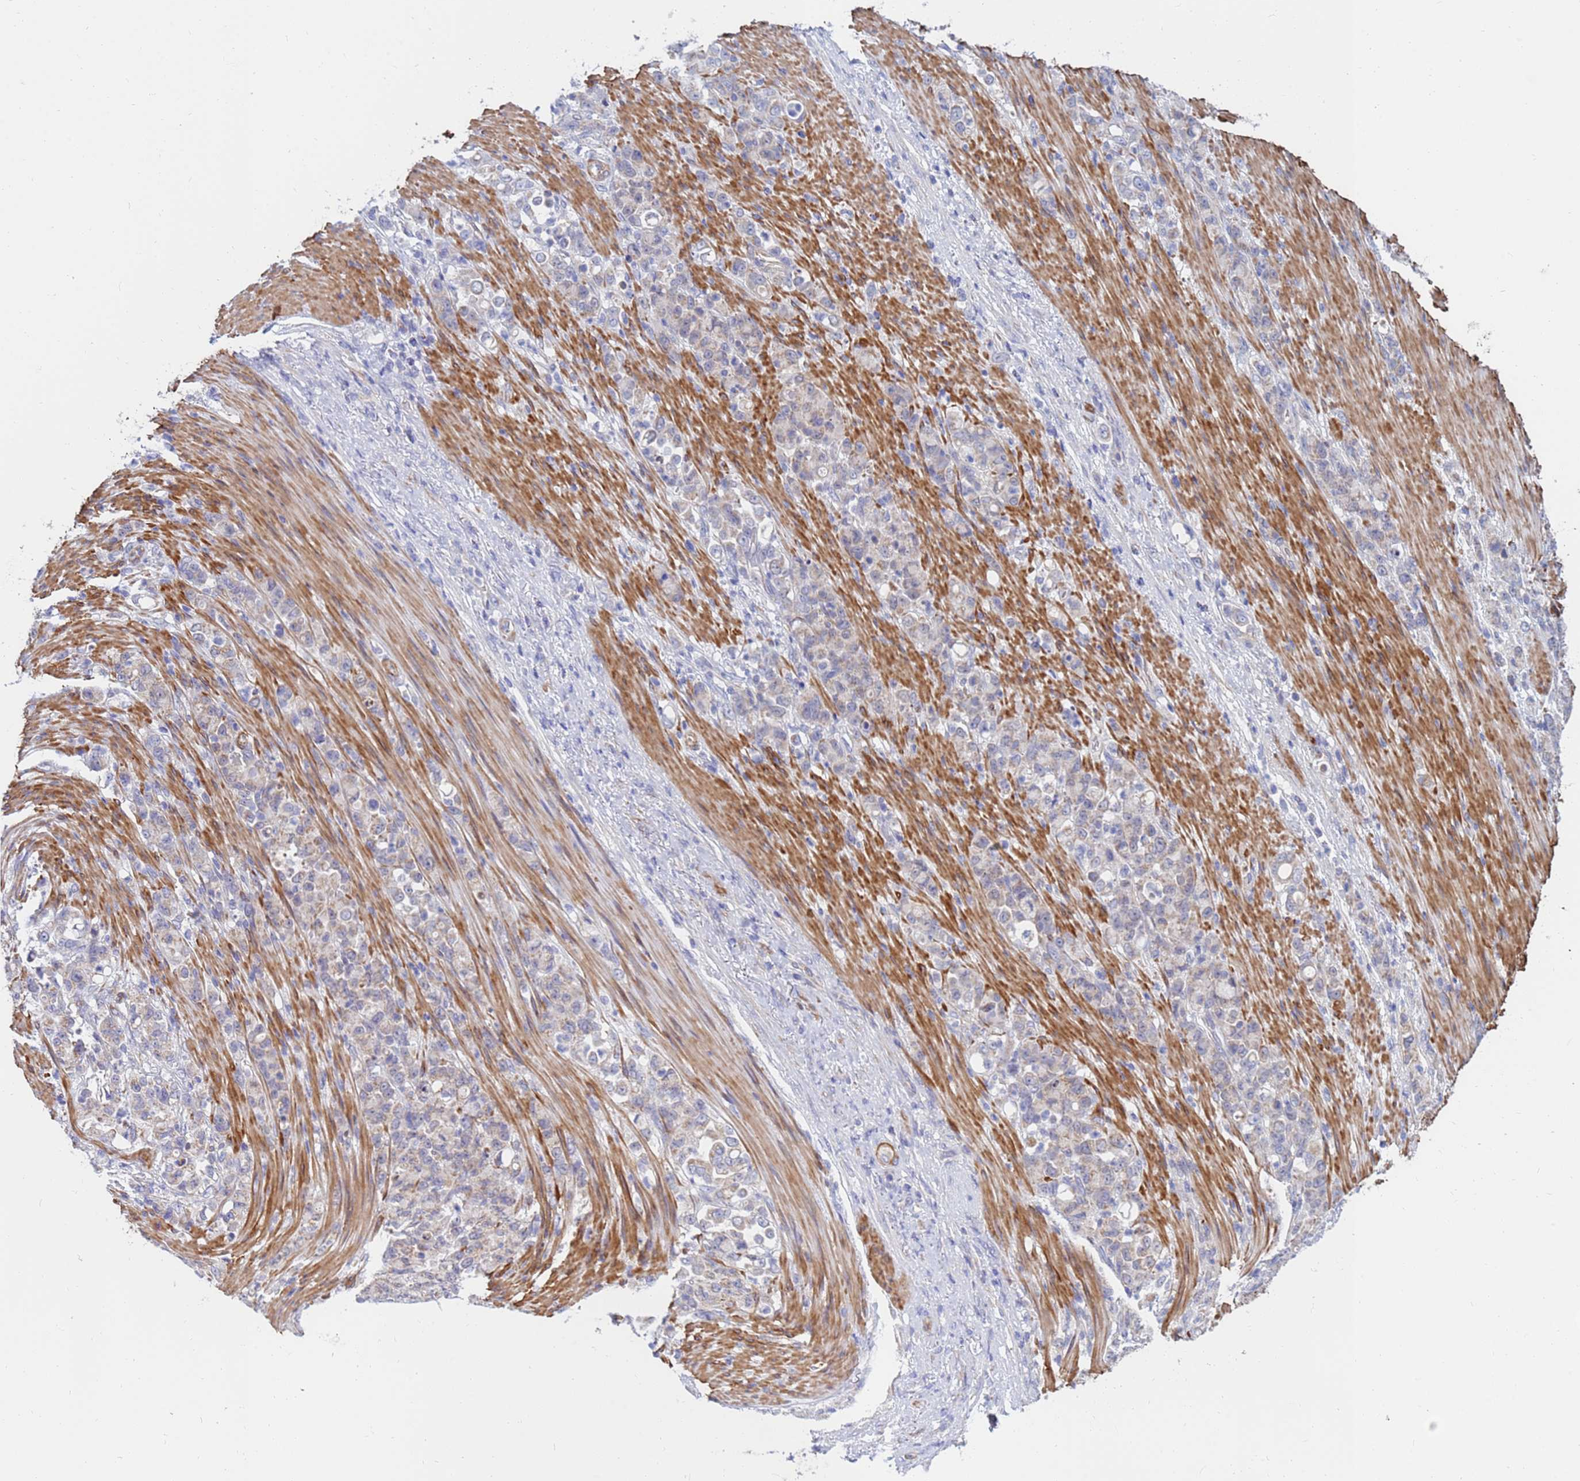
{"staining": {"intensity": "weak", "quantity": "25%-75%", "location": "cytoplasmic/membranous"}, "tissue": "stomach cancer", "cell_type": "Tumor cells", "image_type": "cancer", "snomed": [{"axis": "morphology", "description": "Normal tissue, NOS"}, {"axis": "morphology", "description": "Adenocarcinoma, NOS"}, {"axis": "topography", "description": "Stomach"}], "caption": "Immunohistochemical staining of stomach cancer (adenocarcinoma) demonstrates weak cytoplasmic/membranous protein expression in approximately 25%-75% of tumor cells.", "gene": "SDR39U1", "patient": {"sex": "female", "age": 79}}